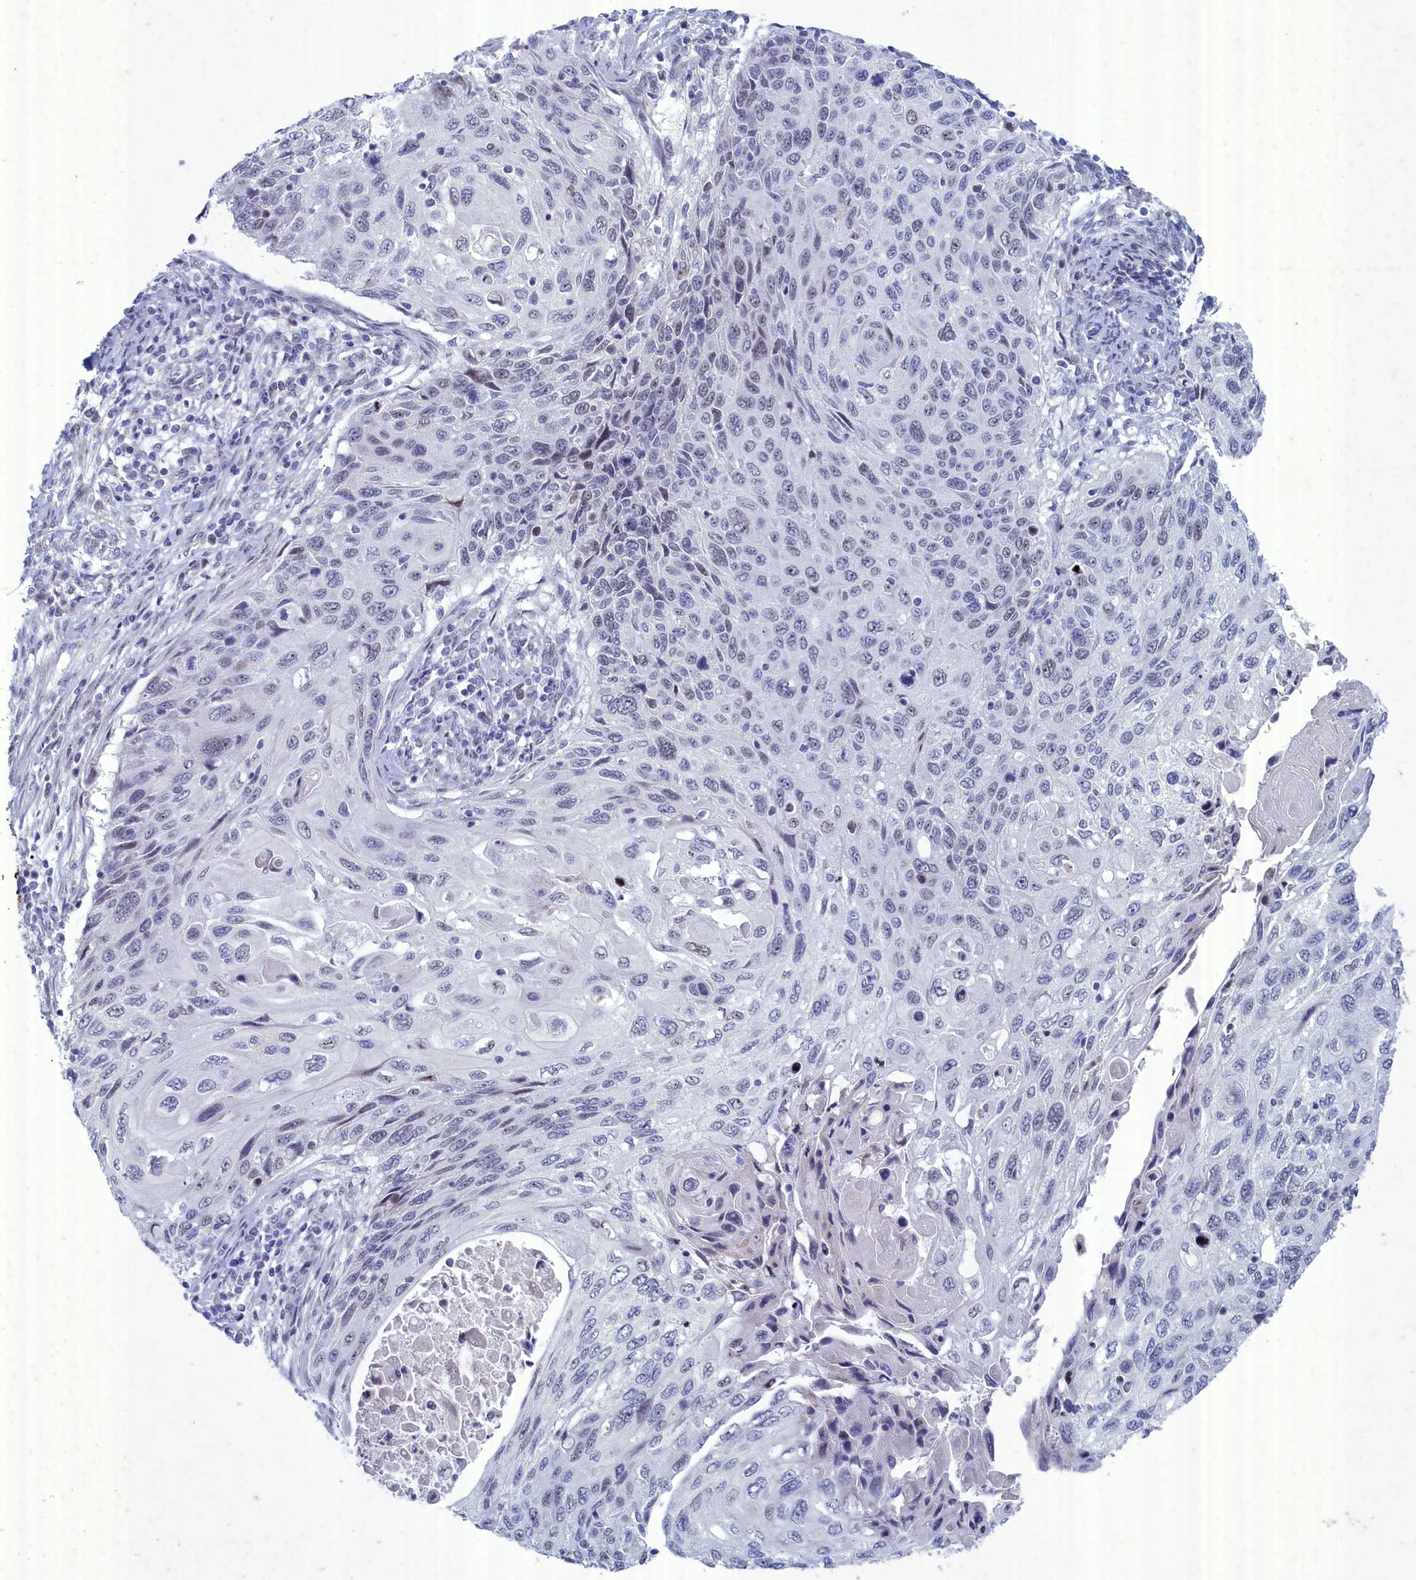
{"staining": {"intensity": "weak", "quantity": "<25%", "location": "nuclear"}, "tissue": "cervical cancer", "cell_type": "Tumor cells", "image_type": "cancer", "snomed": [{"axis": "morphology", "description": "Squamous cell carcinoma, NOS"}, {"axis": "topography", "description": "Cervix"}], "caption": "Protein analysis of cervical squamous cell carcinoma displays no significant positivity in tumor cells.", "gene": "WDR76", "patient": {"sex": "female", "age": 70}}